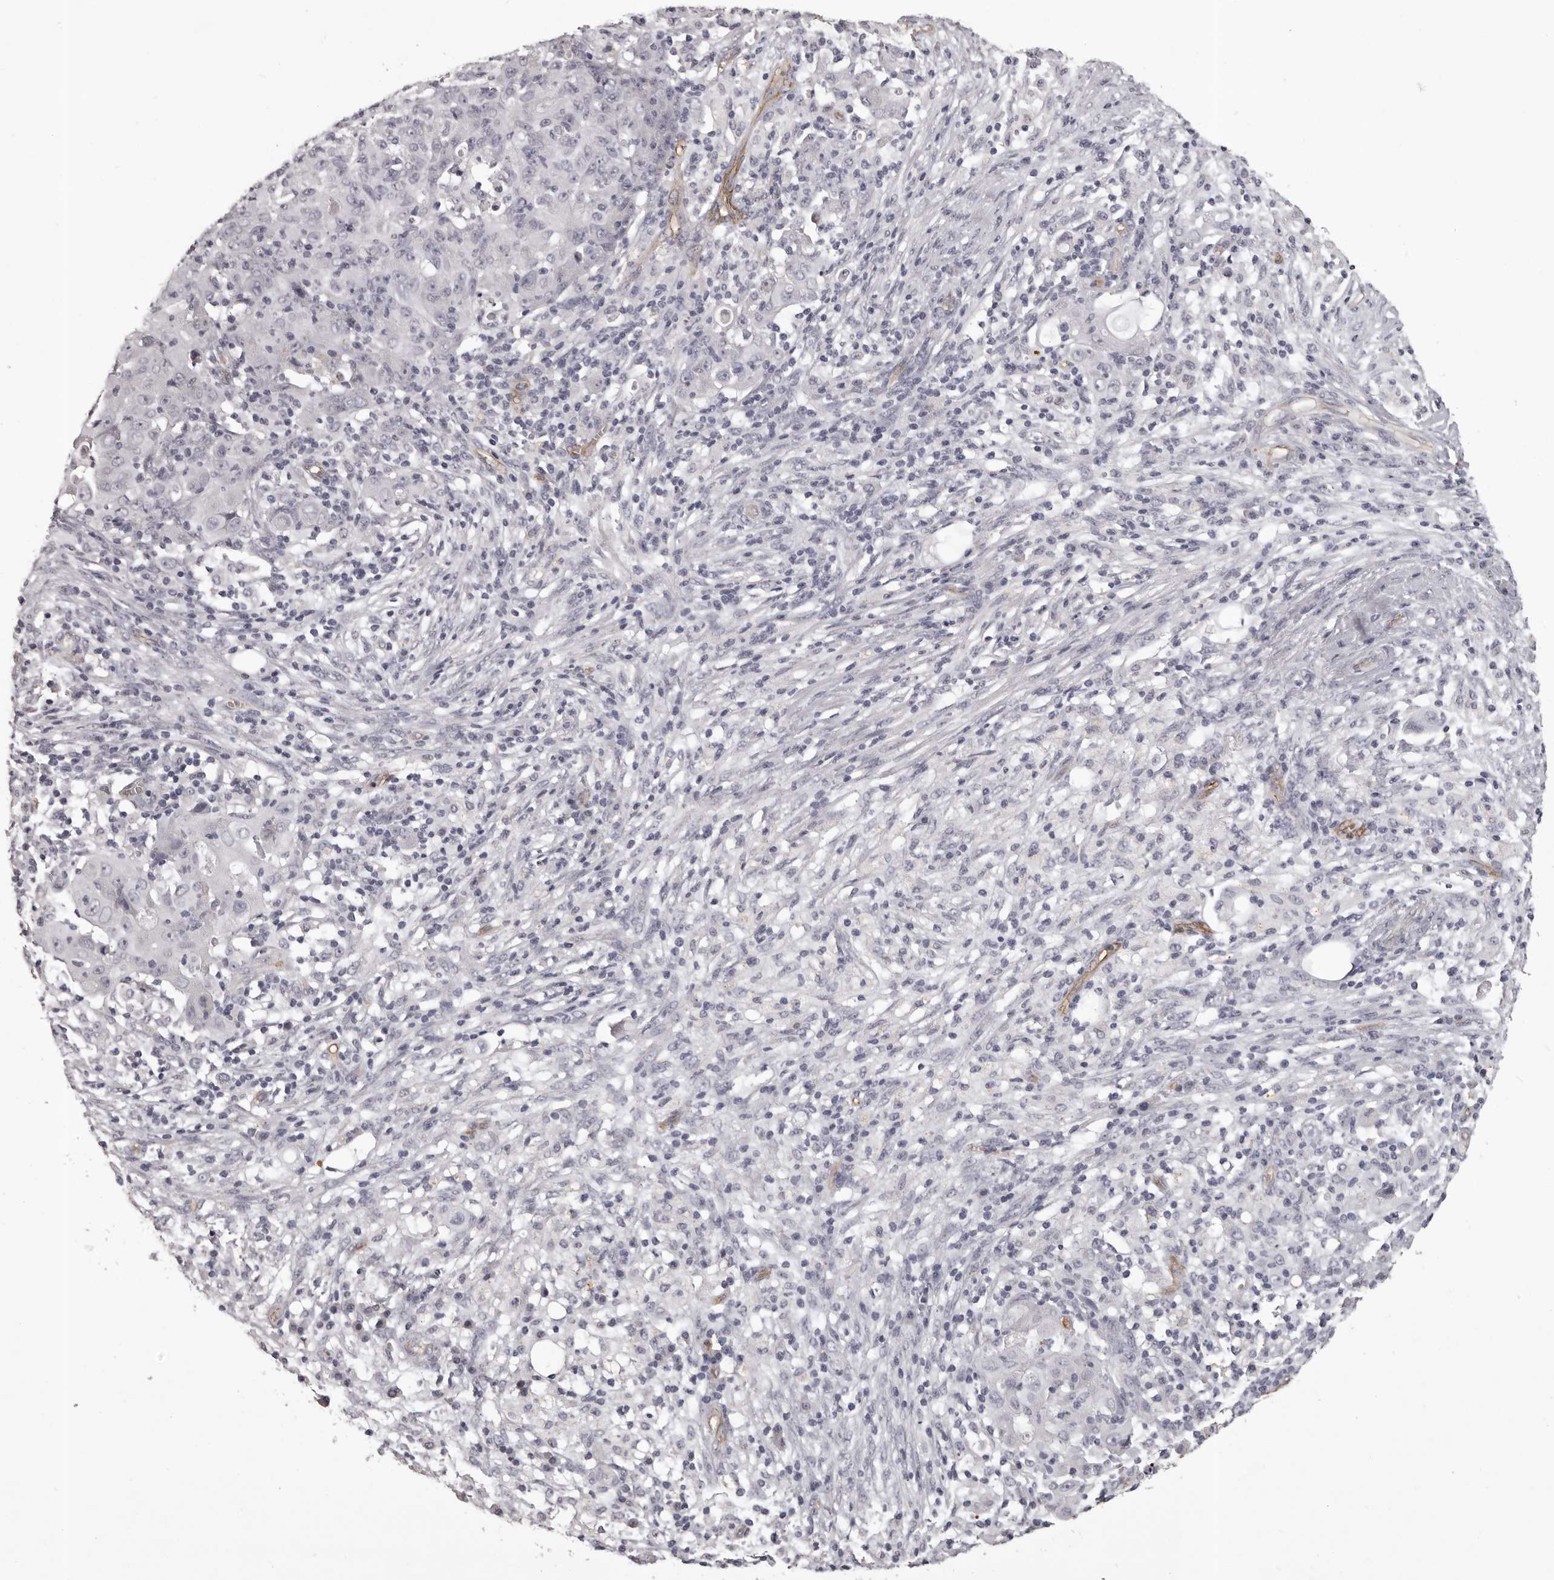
{"staining": {"intensity": "negative", "quantity": "none", "location": "none"}, "tissue": "ovarian cancer", "cell_type": "Tumor cells", "image_type": "cancer", "snomed": [{"axis": "morphology", "description": "Carcinoma, endometroid"}, {"axis": "topography", "description": "Ovary"}], "caption": "A photomicrograph of human endometroid carcinoma (ovarian) is negative for staining in tumor cells.", "gene": "GPR78", "patient": {"sex": "female", "age": 42}}